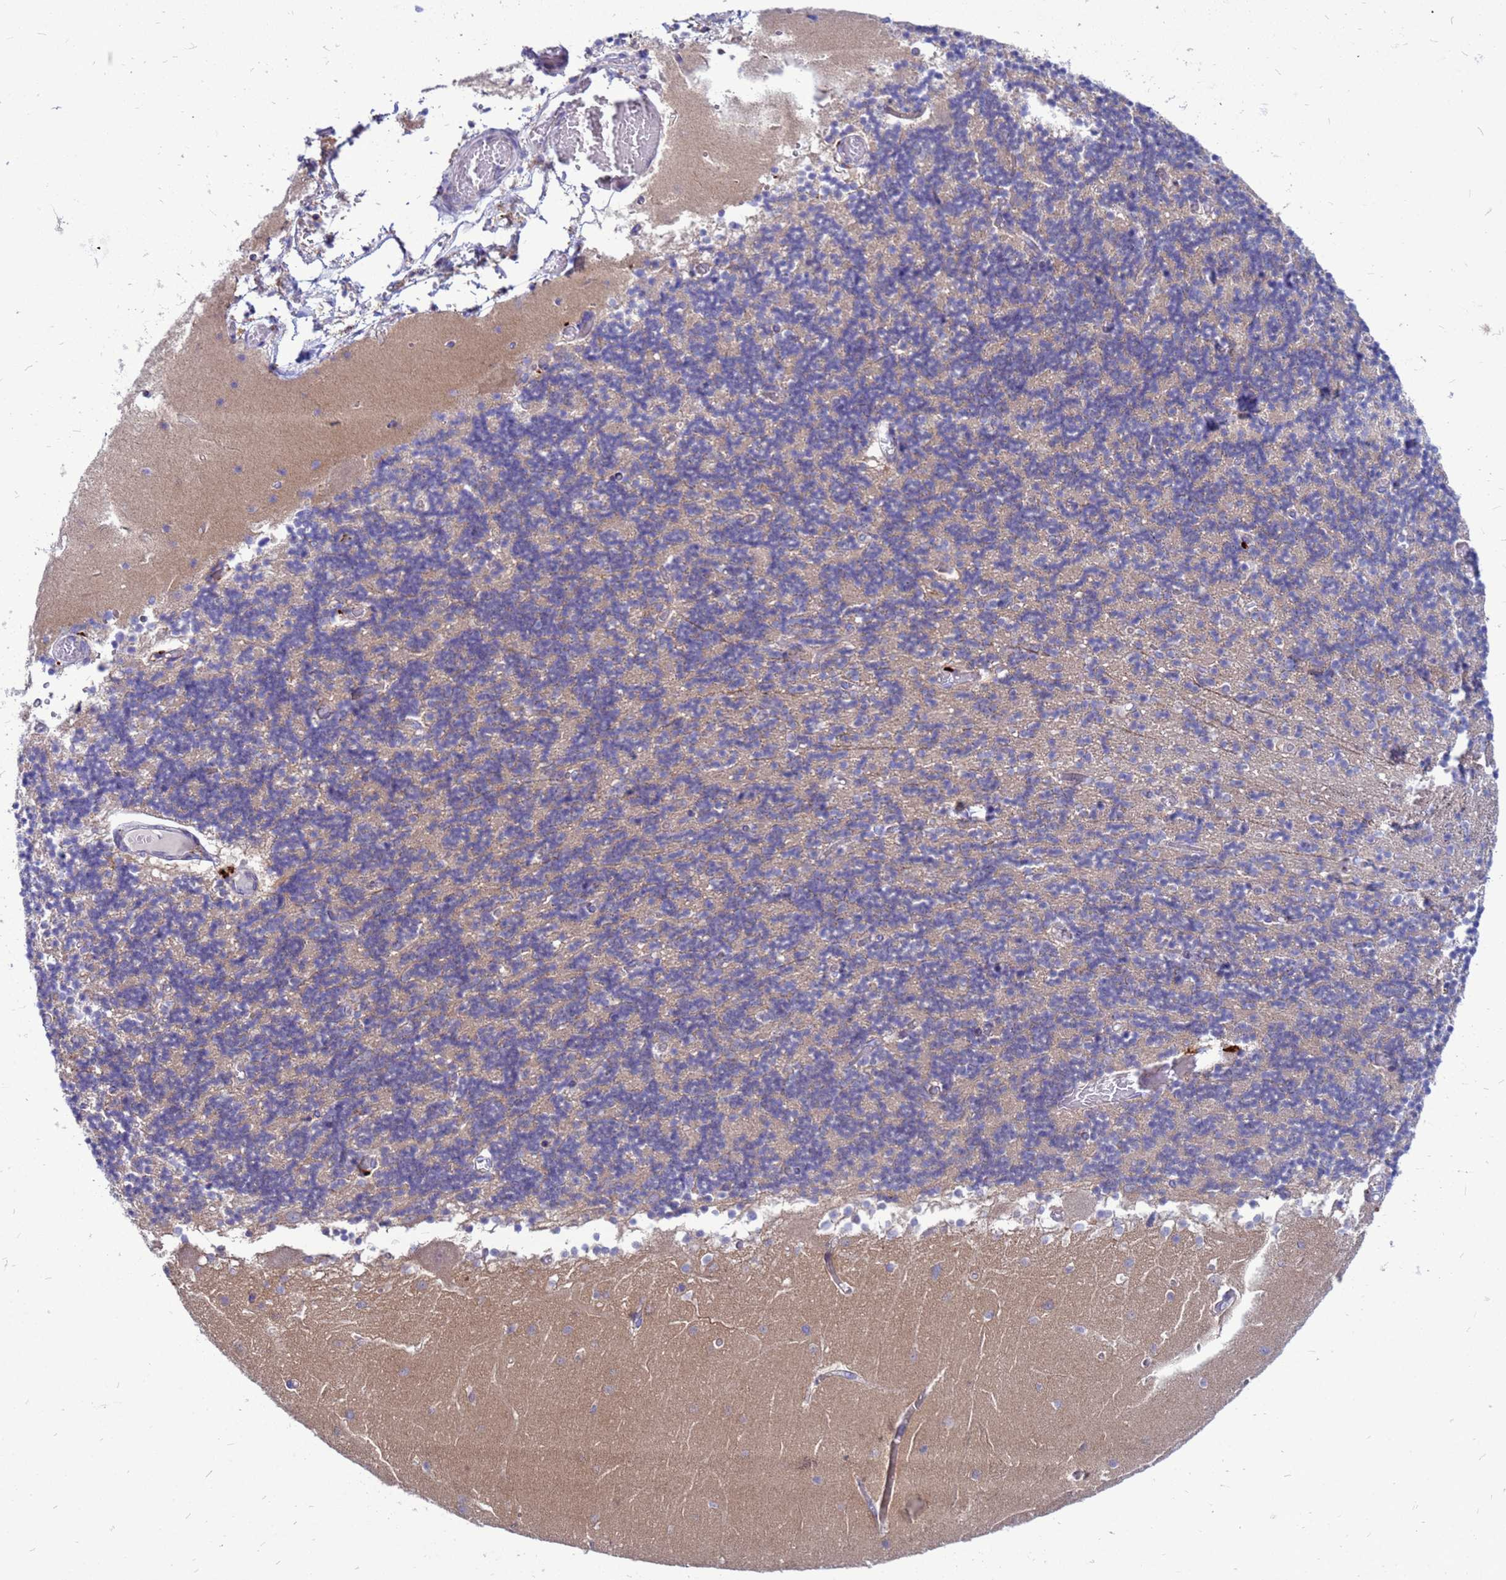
{"staining": {"intensity": "weak", "quantity": "<25%", "location": "cytoplasmic/membranous"}, "tissue": "cerebellum", "cell_type": "Cells in granular layer", "image_type": "normal", "snomed": [{"axis": "morphology", "description": "Normal tissue, NOS"}, {"axis": "topography", "description": "Cerebellum"}], "caption": "IHC micrograph of benign human cerebellum stained for a protein (brown), which shows no staining in cells in granular layer.", "gene": "FHIP1A", "patient": {"sex": "female", "age": 28}}